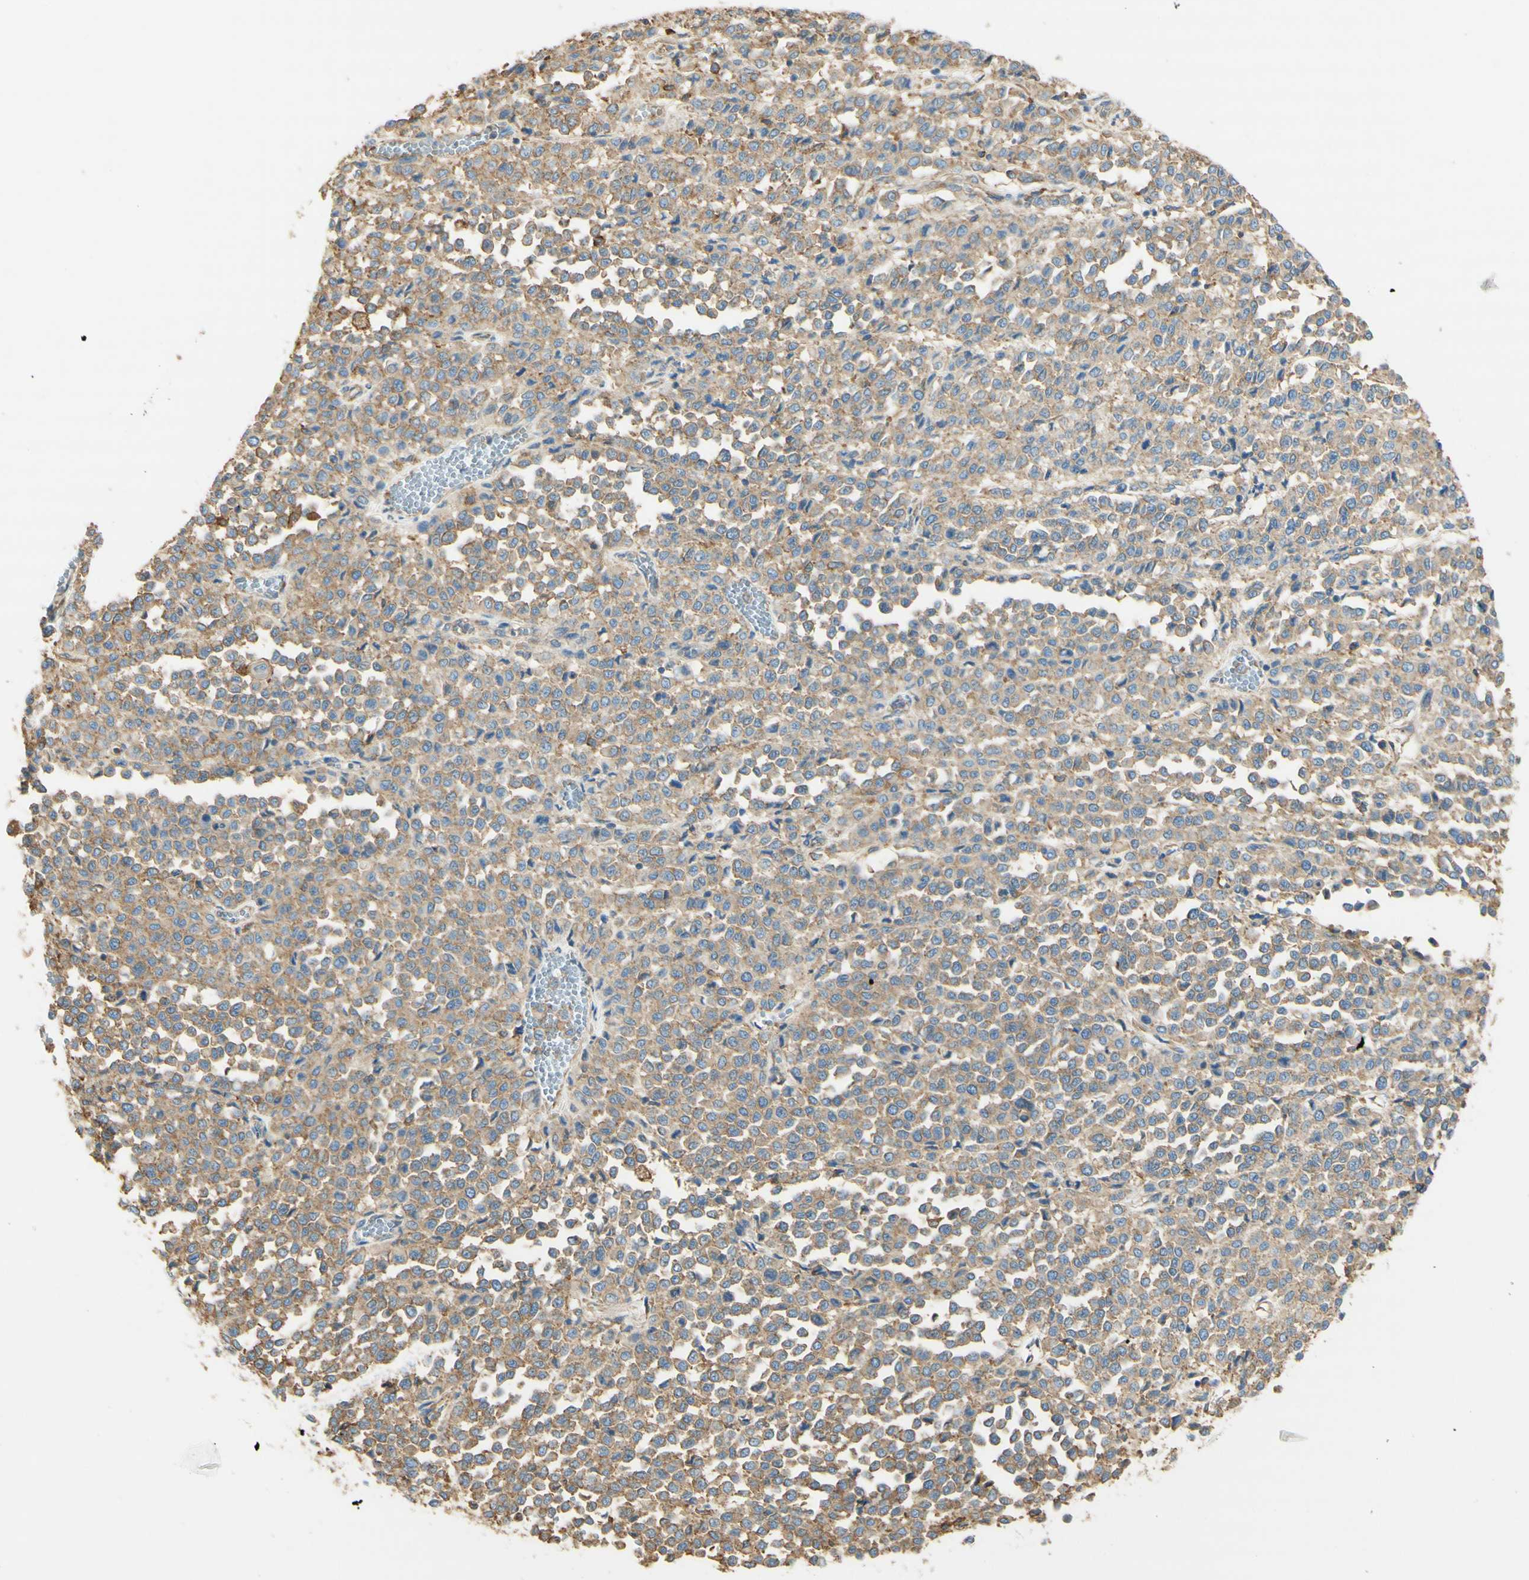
{"staining": {"intensity": "weak", "quantity": ">75%", "location": "cytoplasmic/membranous"}, "tissue": "melanoma", "cell_type": "Tumor cells", "image_type": "cancer", "snomed": [{"axis": "morphology", "description": "Malignant melanoma, Metastatic site"}, {"axis": "topography", "description": "Pancreas"}], "caption": "This is an image of immunohistochemistry staining of melanoma, which shows weak expression in the cytoplasmic/membranous of tumor cells.", "gene": "CLTC", "patient": {"sex": "female", "age": 30}}